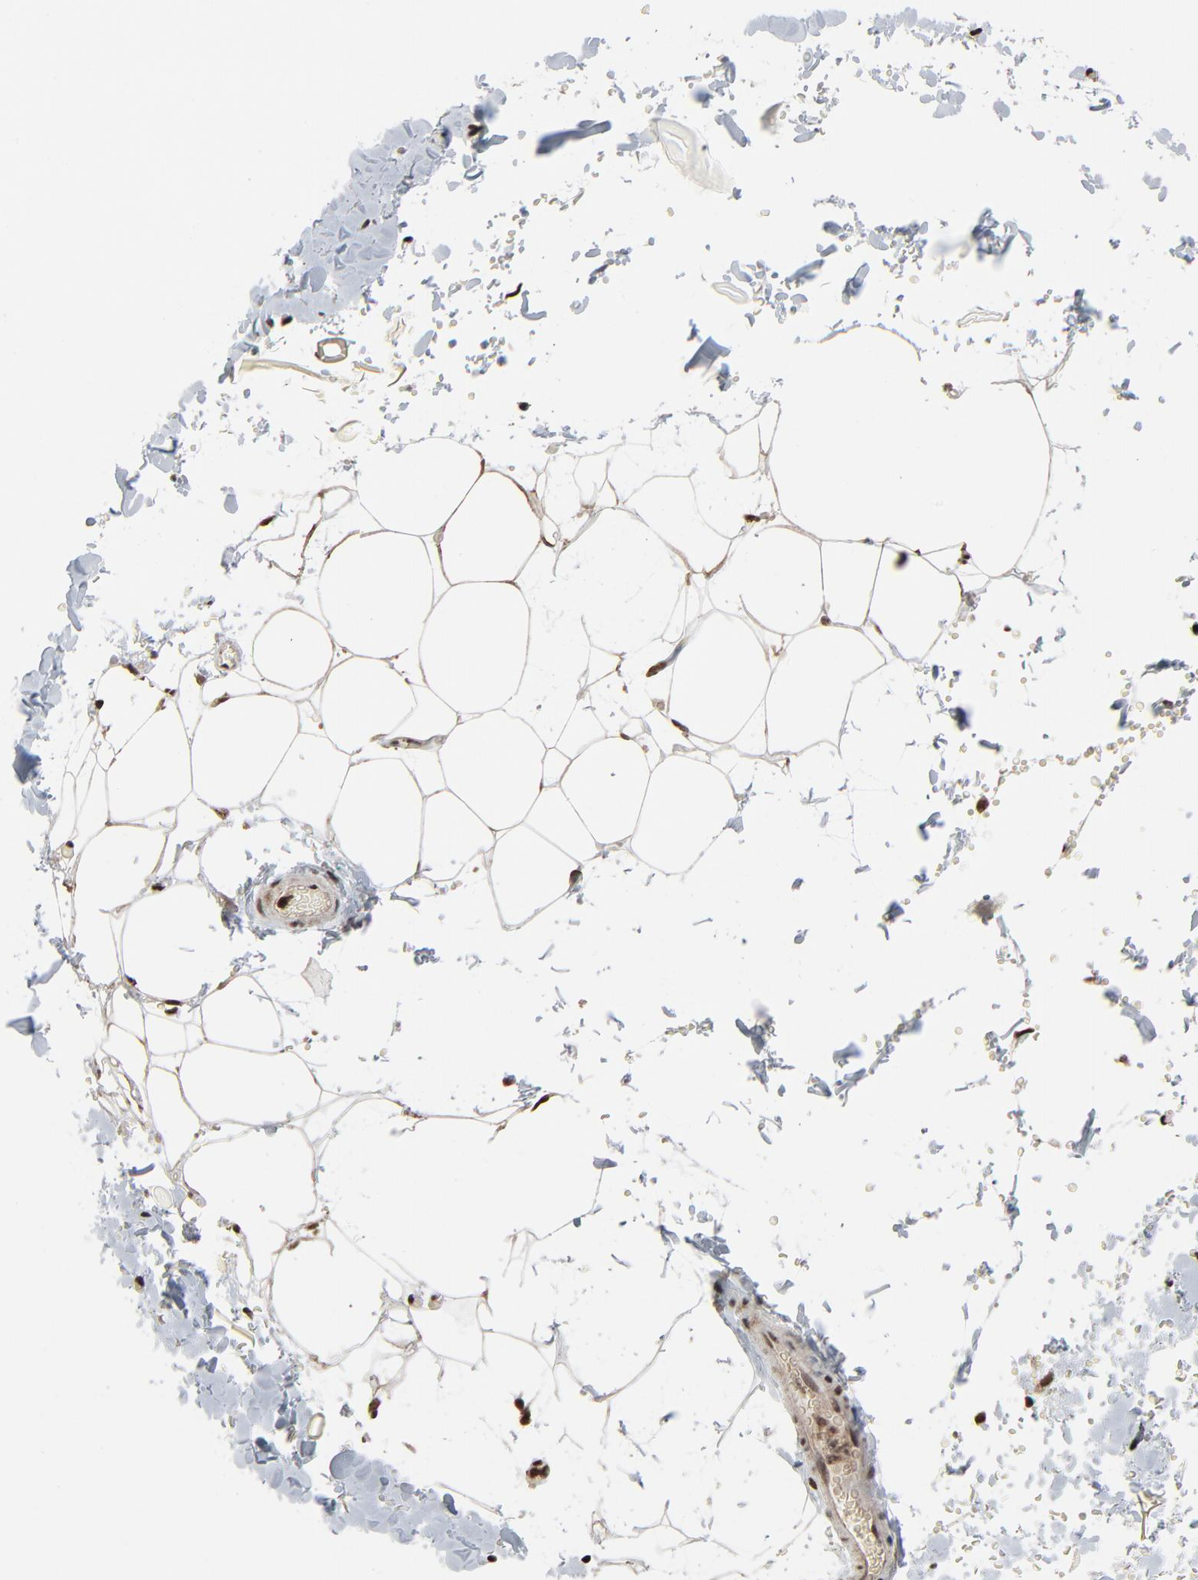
{"staining": {"intensity": "moderate", "quantity": ">75%", "location": "cytoplasmic/membranous,nuclear"}, "tissue": "adipose tissue", "cell_type": "Adipocytes", "image_type": "normal", "snomed": [{"axis": "morphology", "description": "Normal tissue, NOS"}, {"axis": "topography", "description": "Soft tissue"}], "caption": "DAB immunohistochemical staining of benign human adipose tissue demonstrates moderate cytoplasmic/membranous,nuclear protein staining in approximately >75% of adipocytes. The protein is stained brown, and the nuclei are stained in blue (DAB (3,3'-diaminobenzidine) IHC with brightfield microscopy, high magnification).", "gene": "RPS6KA3", "patient": {"sex": "male", "age": 72}}